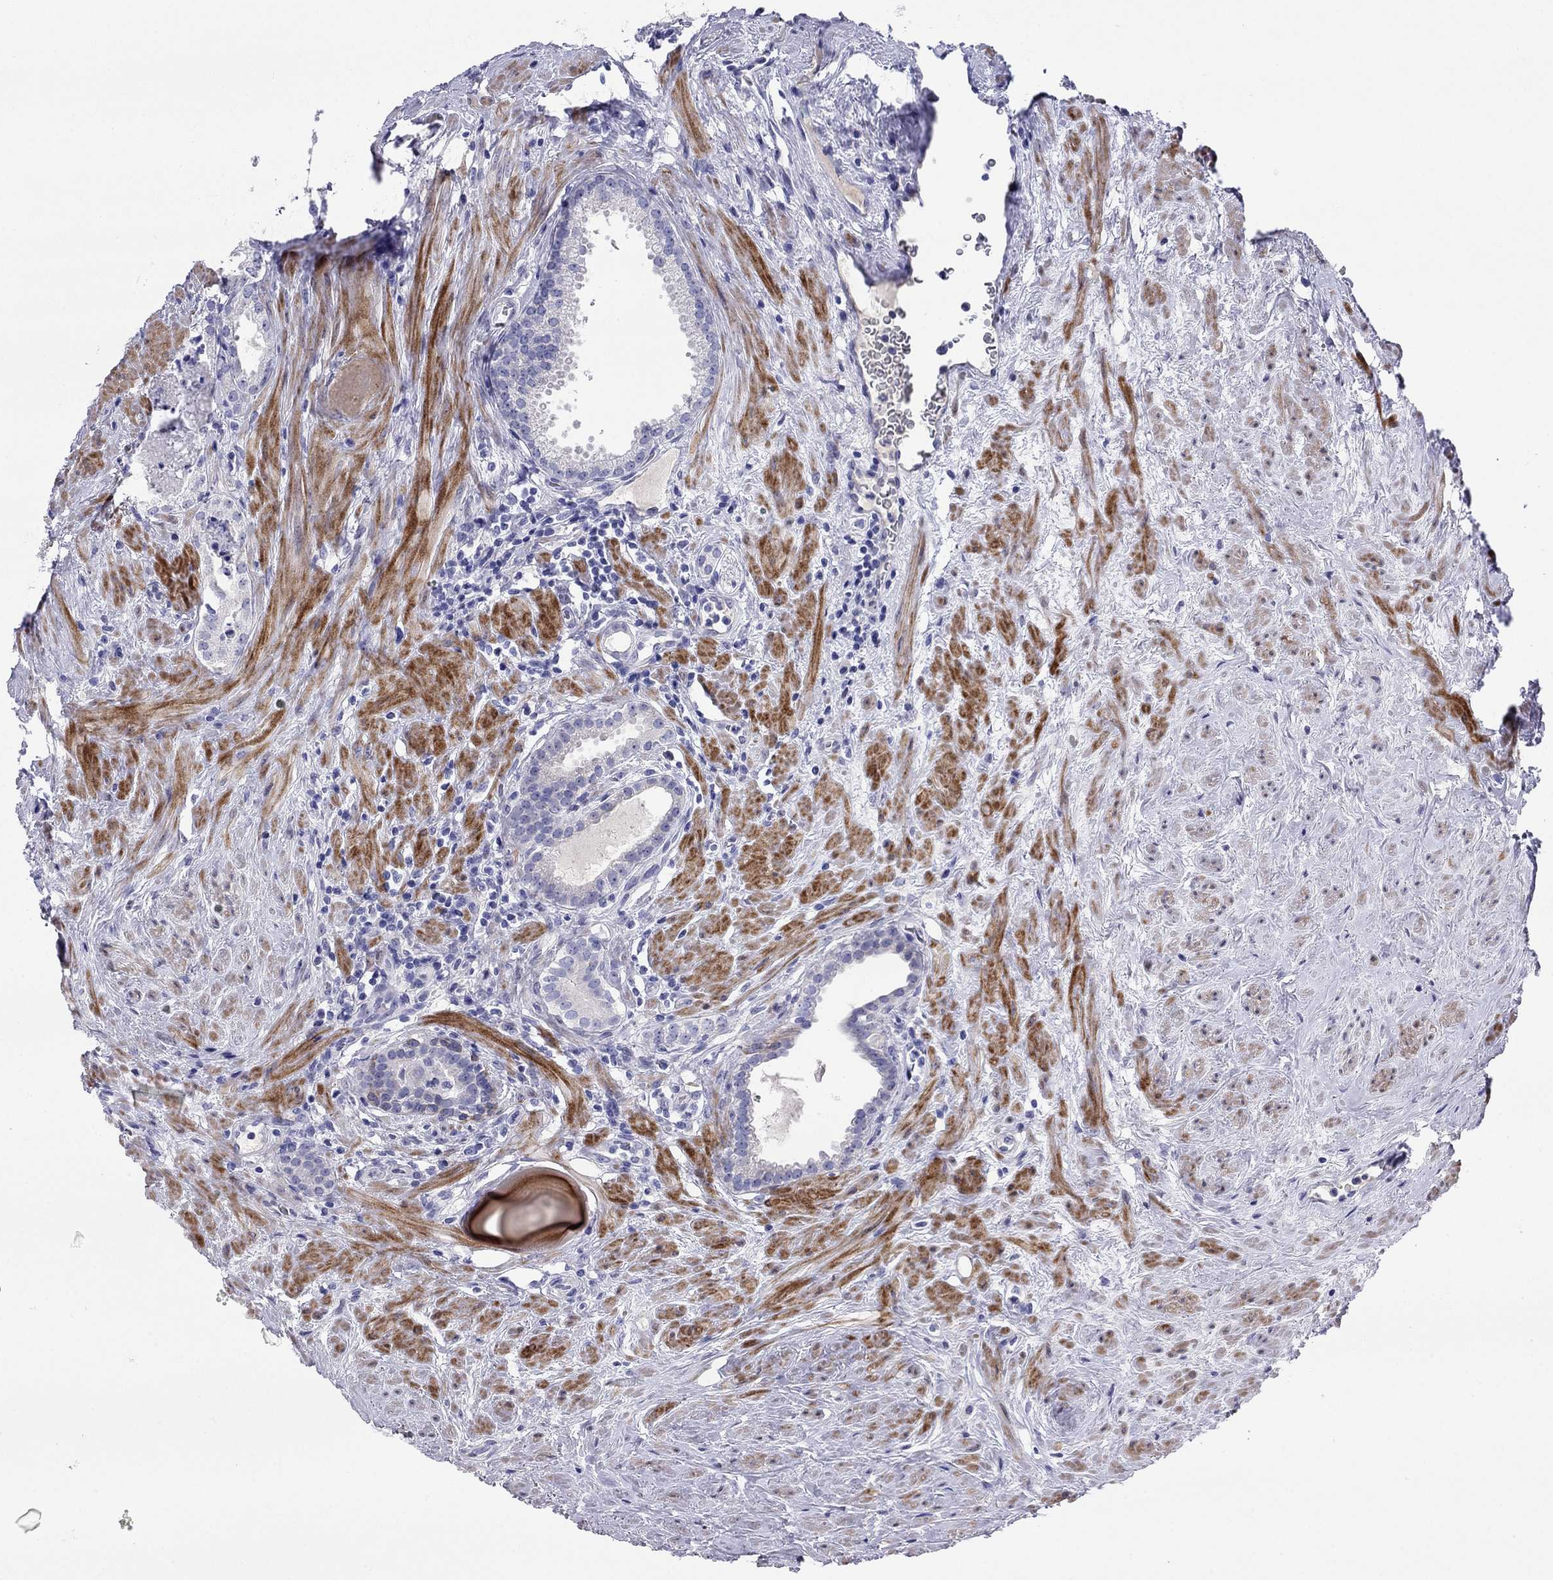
{"staining": {"intensity": "negative", "quantity": "none", "location": "none"}, "tissue": "prostate cancer", "cell_type": "Tumor cells", "image_type": "cancer", "snomed": [{"axis": "morphology", "description": "Adenocarcinoma, NOS"}, {"axis": "morphology", "description": "Adenocarcinoma, High grade"}, {"axis": "topography", "description": "Prostate"}], "caption": "Histopathology image shows no significant protein positivity in tumor cells of prostate adenocarcinoma (high-grade).", "gene": "CMYA5", "patient": {"sex": "male", "age": 64}}